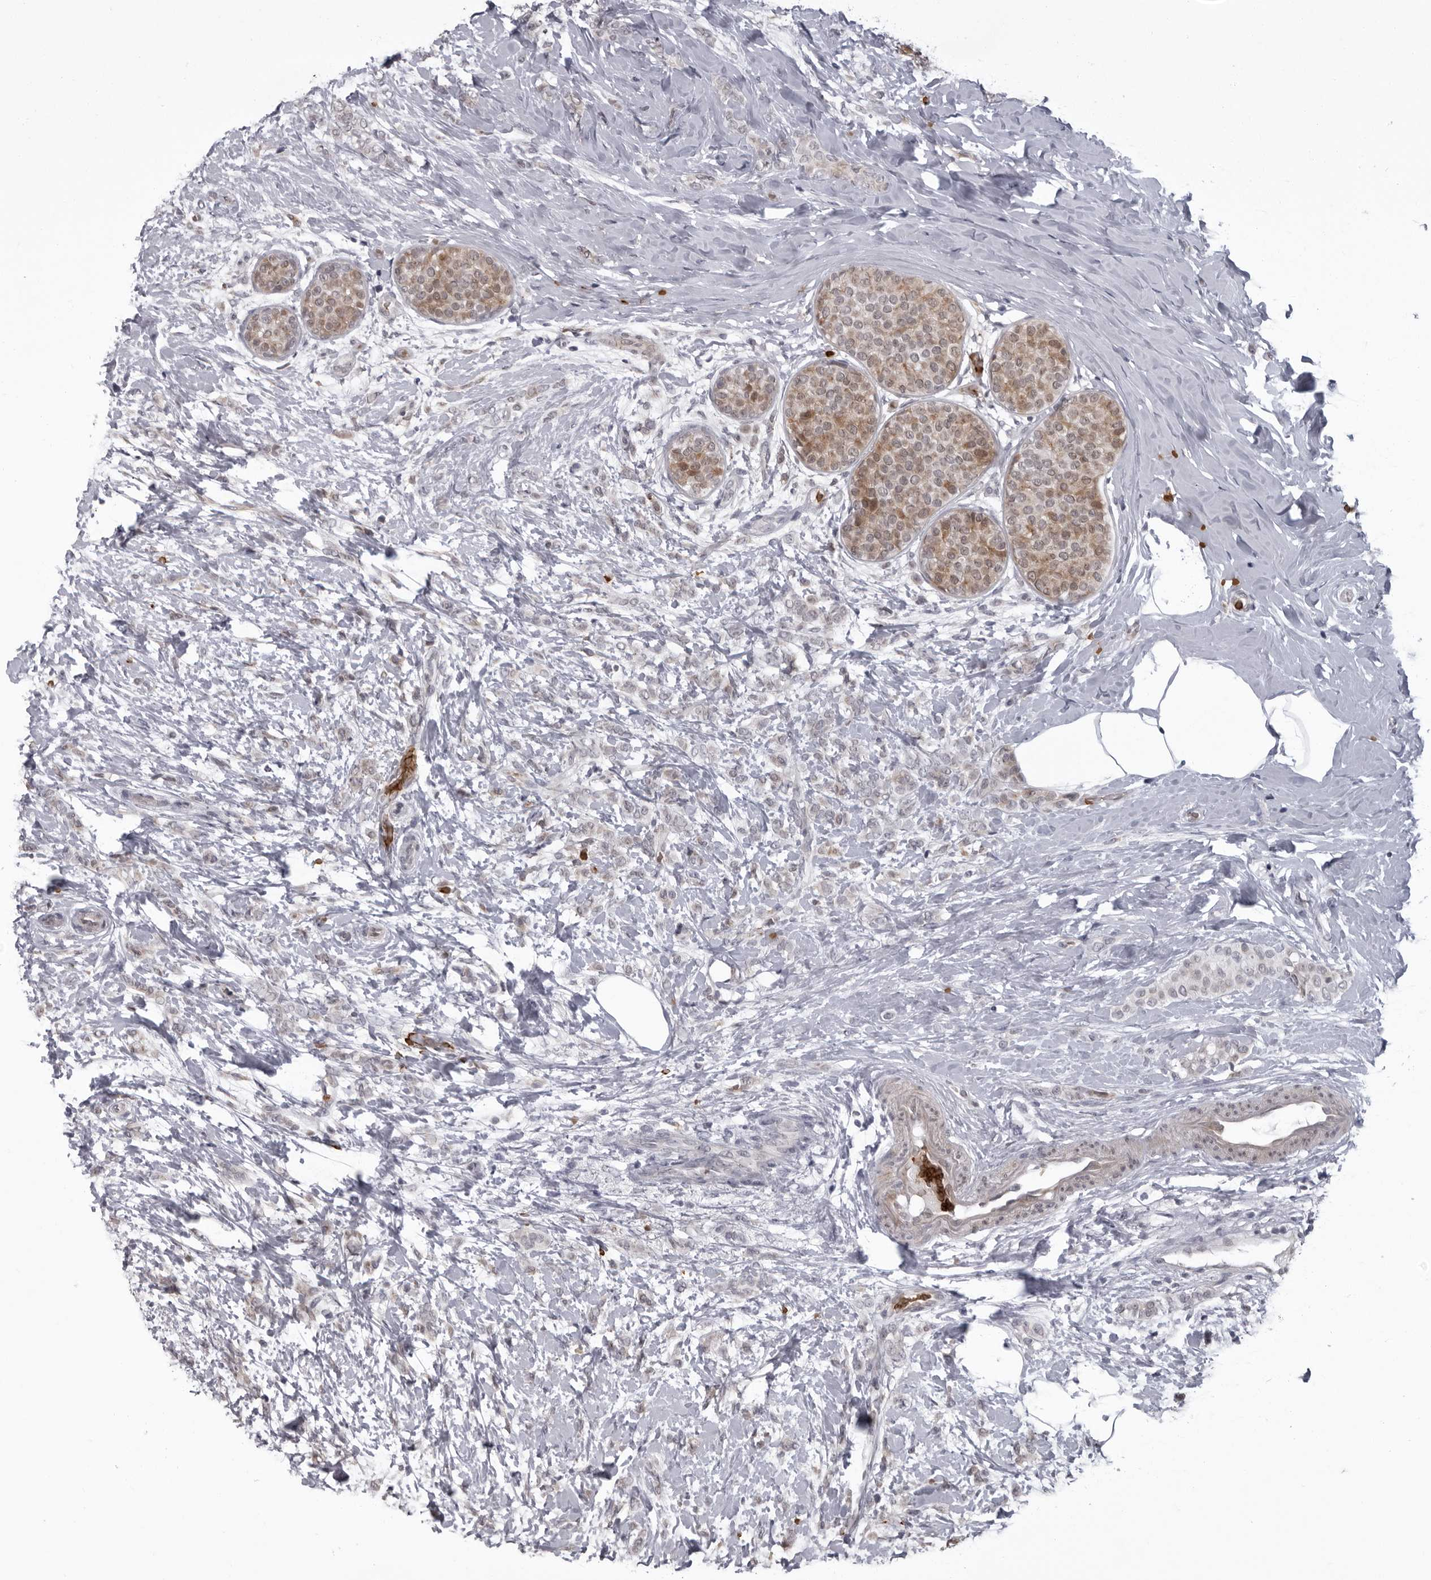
{"staining": {"intensity": "moderate", "quantity": ">75%", "location": "cytoplasmic/membranous"}, "tissue": "breast cancer", "cell_type": "Tumor cells", "image_type": "cancer", "snomed": [{"axis": "morphology", "description": "Lobular carcinoma, in situ"}, {"axis": "morphology", "description": "Lobular carcinoma"}, {"axis": "topography", "description": "Breast"}], "caption": "Human breast cancer stained for a protein (brown) shows moderate cytoplasmic/membranous positive expression in approximately >75% of tumor cells.", "gene": "THOP1", "patient": {"sex": "female", "age": 41}}